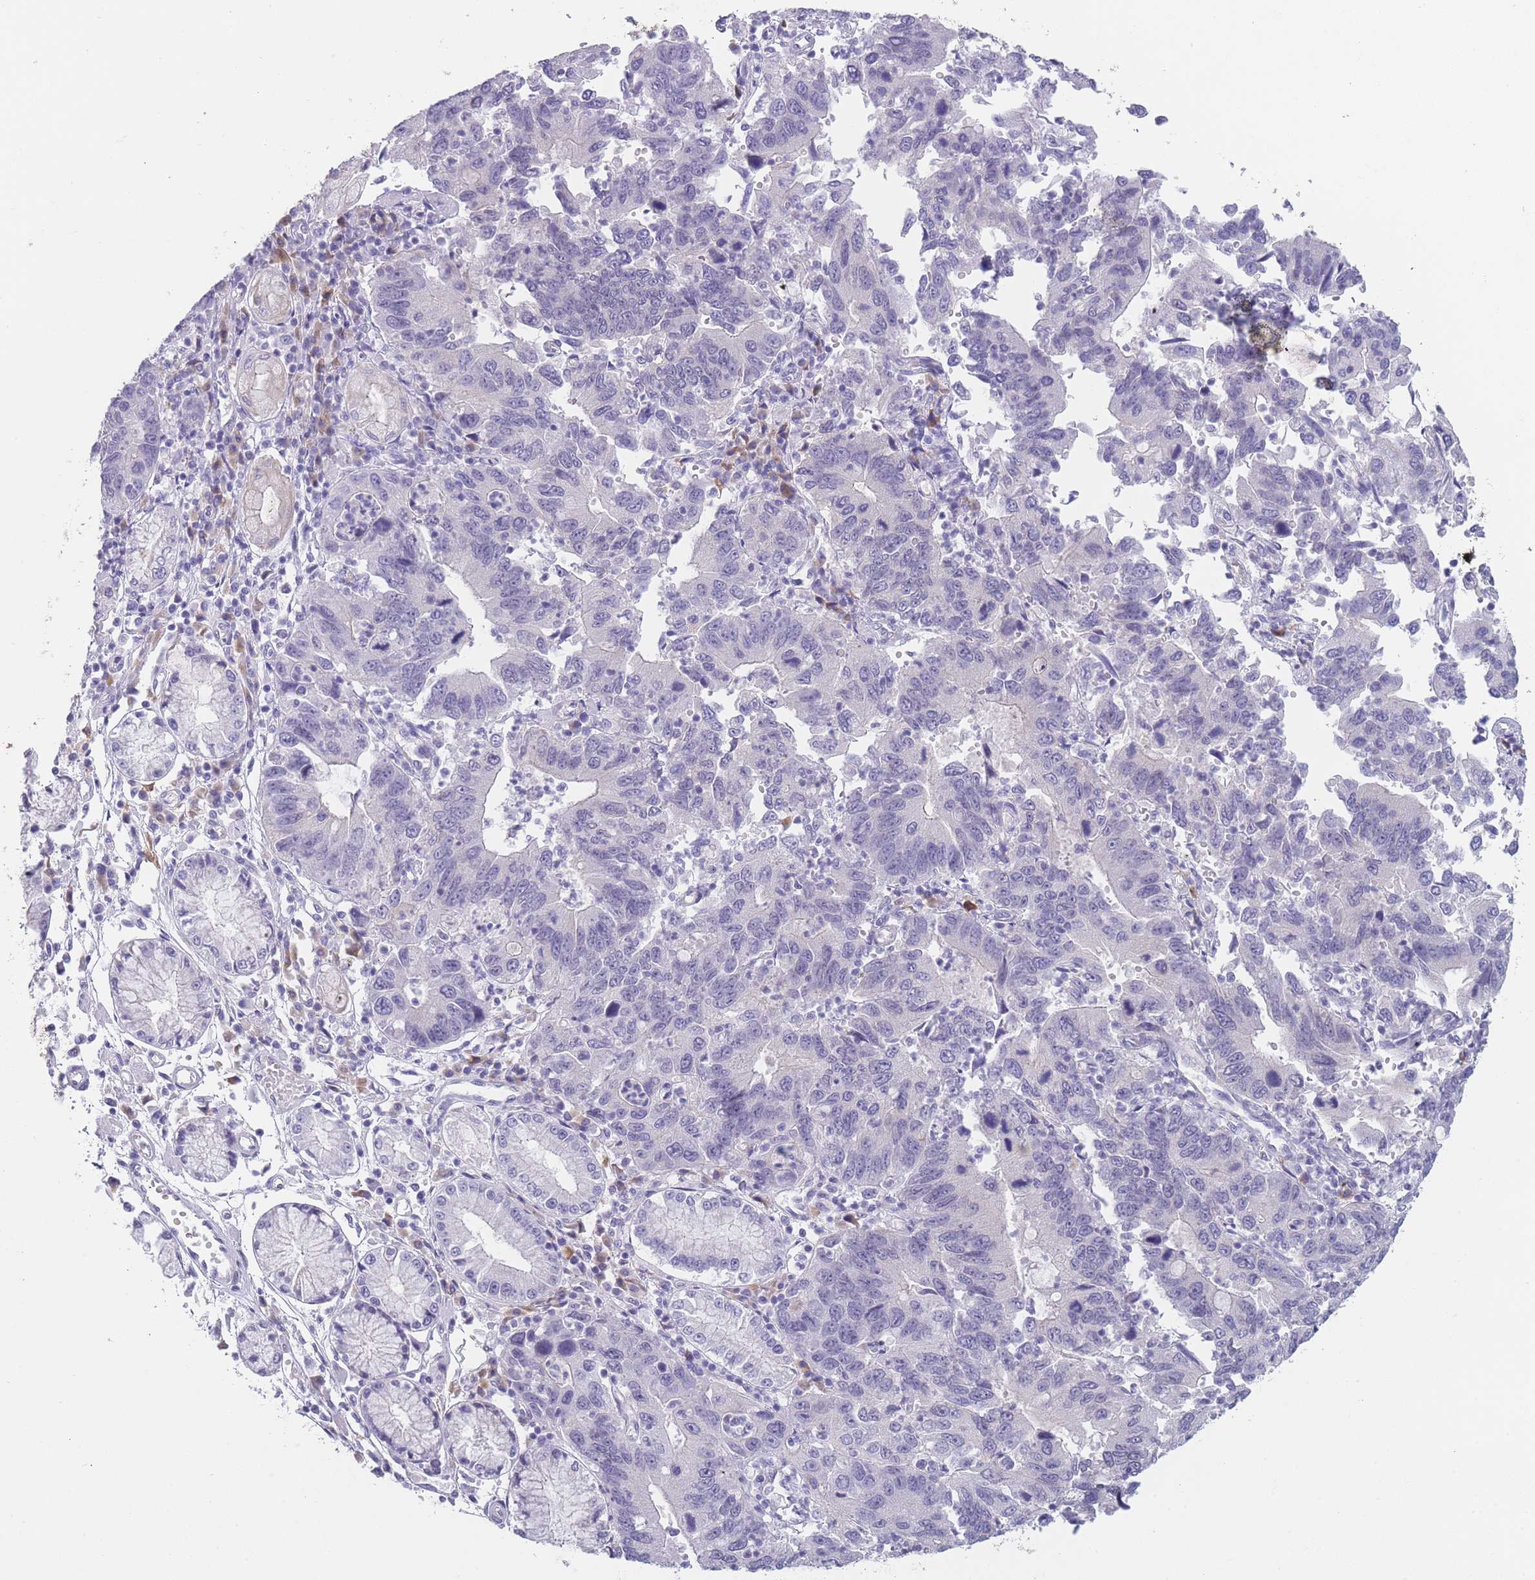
{"staining": {"intensity": "negative", "quantity": "none", "location": "none"}, "tissue": "stomach cancer", "cell_type": "Tumor cells", "image_type": "cancer", "snomed": [{"axis": "morphology", "description": "Adenocarcinoma, NOS"}, {"axis": "topography", "description": "Stomach"}], "caption": "A photomicrograph of human stomach cancer is negative for staining in tumor cells.", "gene": "DCANP1", "patient": {"sex": "male", "age": 59}}